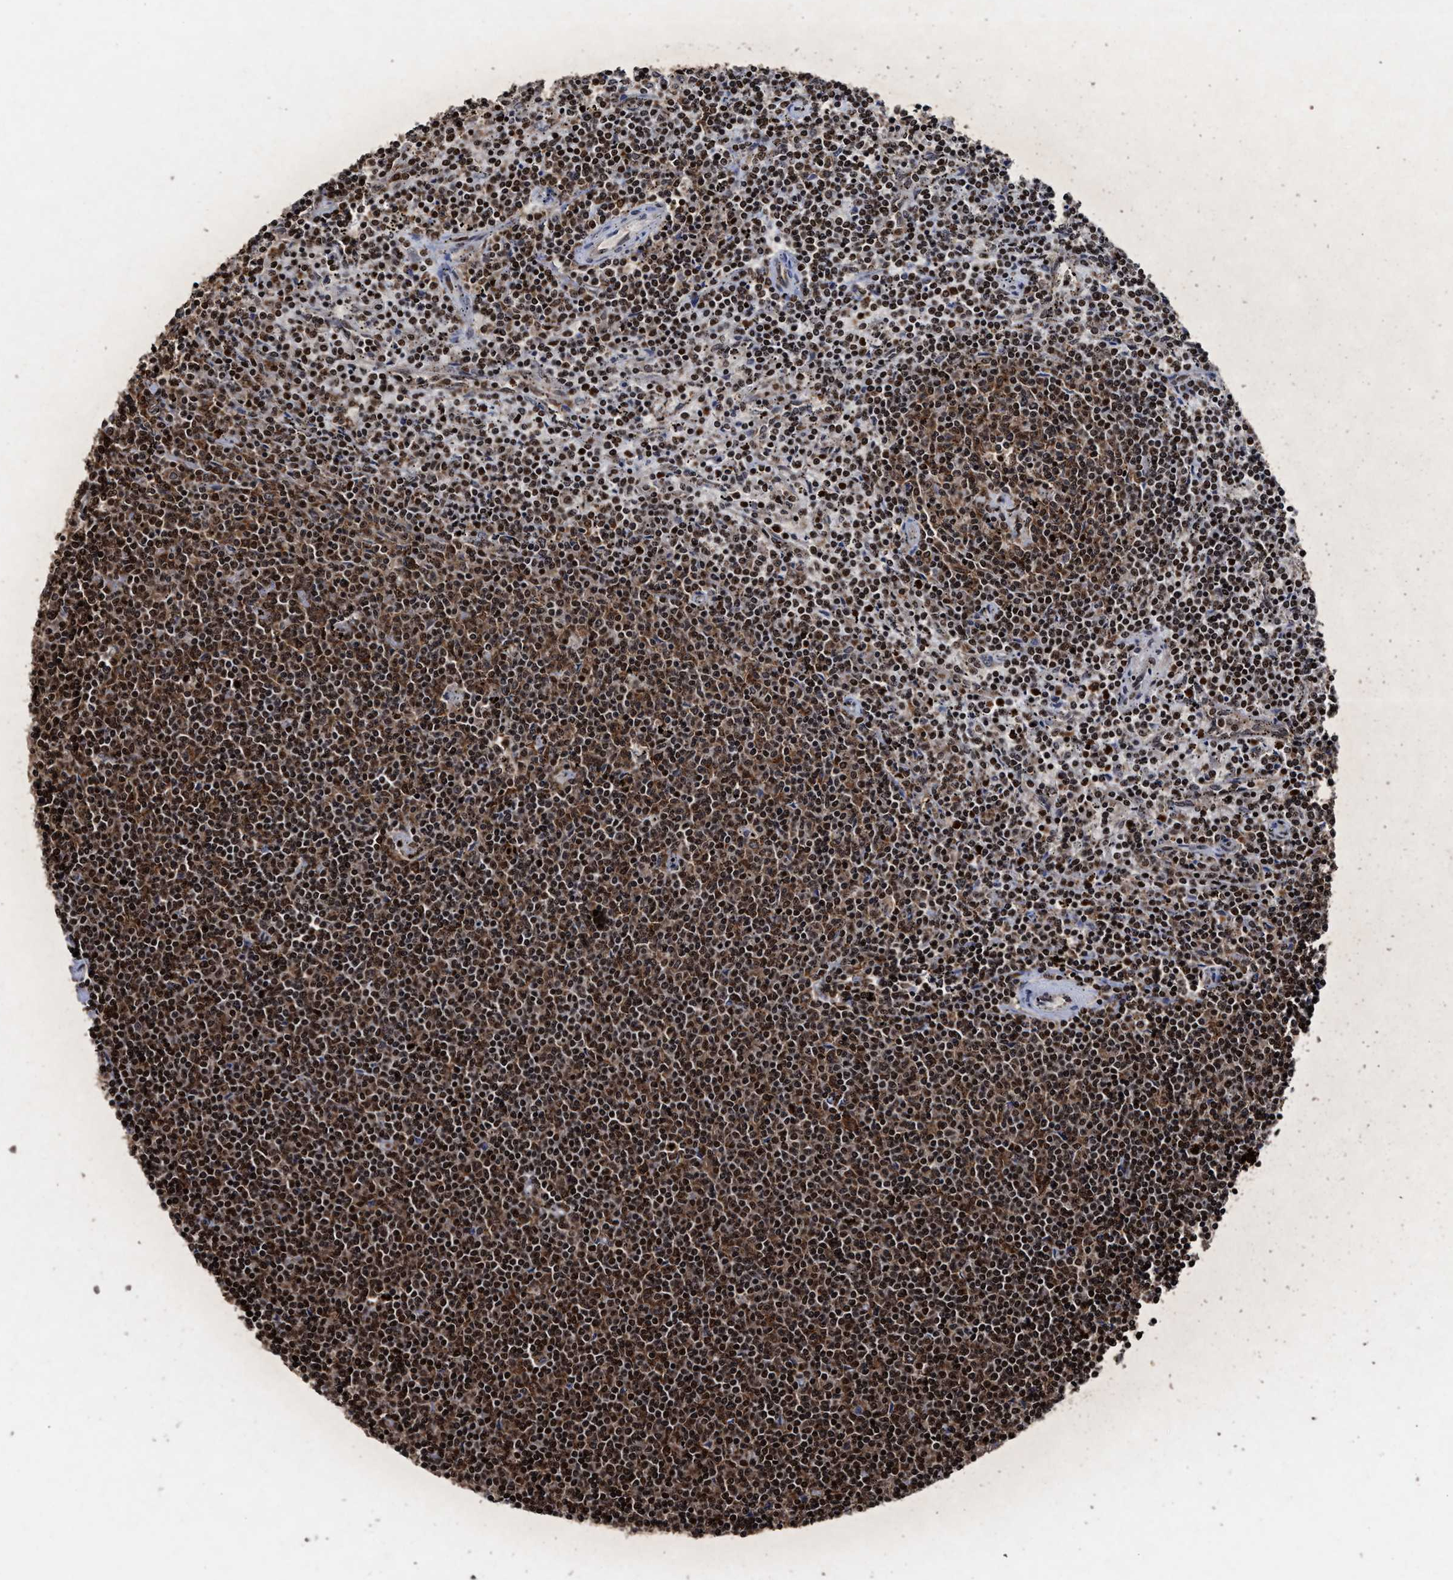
{"staining": {"intensity": "strong", "quantity": ">75%", "location": "cytoplasmic/membranous,nuclear"}, "tissue": "lymphoma", "cell_type": "Tumor cells", "image_type": "cancer", "snomed": [{"axis": "morphology", "description": "Malignant lymphoma, non-Hodgkin's type, Low grade"}, {"axis": "topography", "description": "Spleen"}], "caption": "Tumor cells reveal high levels of strong cytoplasmic/membranous and nuclear staining in approximately >75% of cells in low-grade malignant lymphoma, non-Hodgkin's type.", "gene": "ALYREF", "patient": {"sex": "female", "age": 50}}